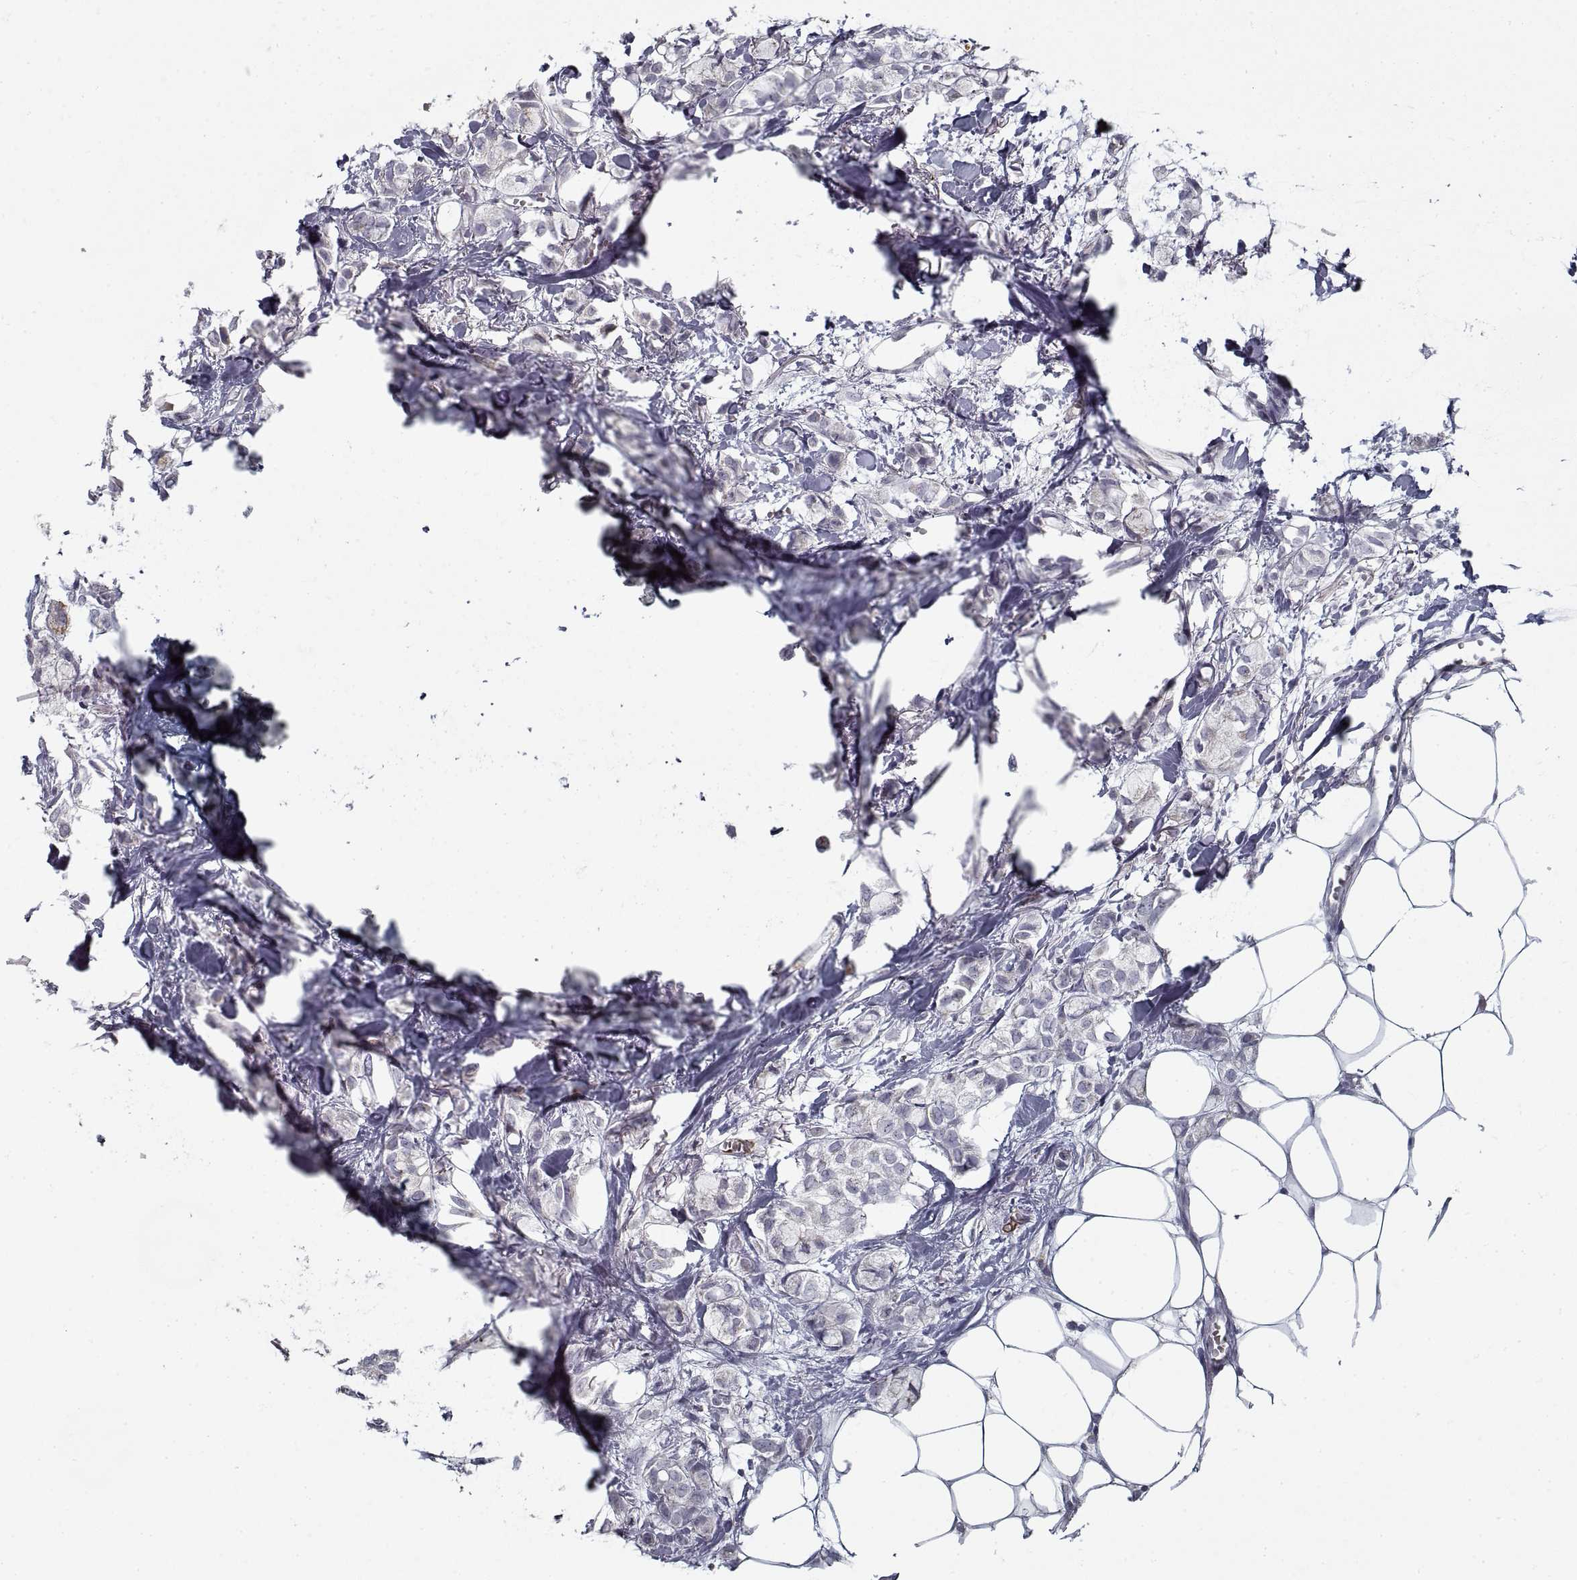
{"staining": {"intensity": "negative", "quantity": "none", "location": "none"}, "tissue": "breast cancer", "cell_type": "Tumor cells", "image_type": "cancer", "snomed": [{"axis": "morphology", "description": "Duct carcinoma"}, {"axis": "topography", "description": "Breast"}], "caption": "This is a photomicrograph of immunohistochemistry (IHC) staining of intraductal carcinoma (breast), which shows no staining in tumor cells. Nuclei are stained in blue.", "gene": "GAD2", "patient": {"sex": "female", "age": 85}}